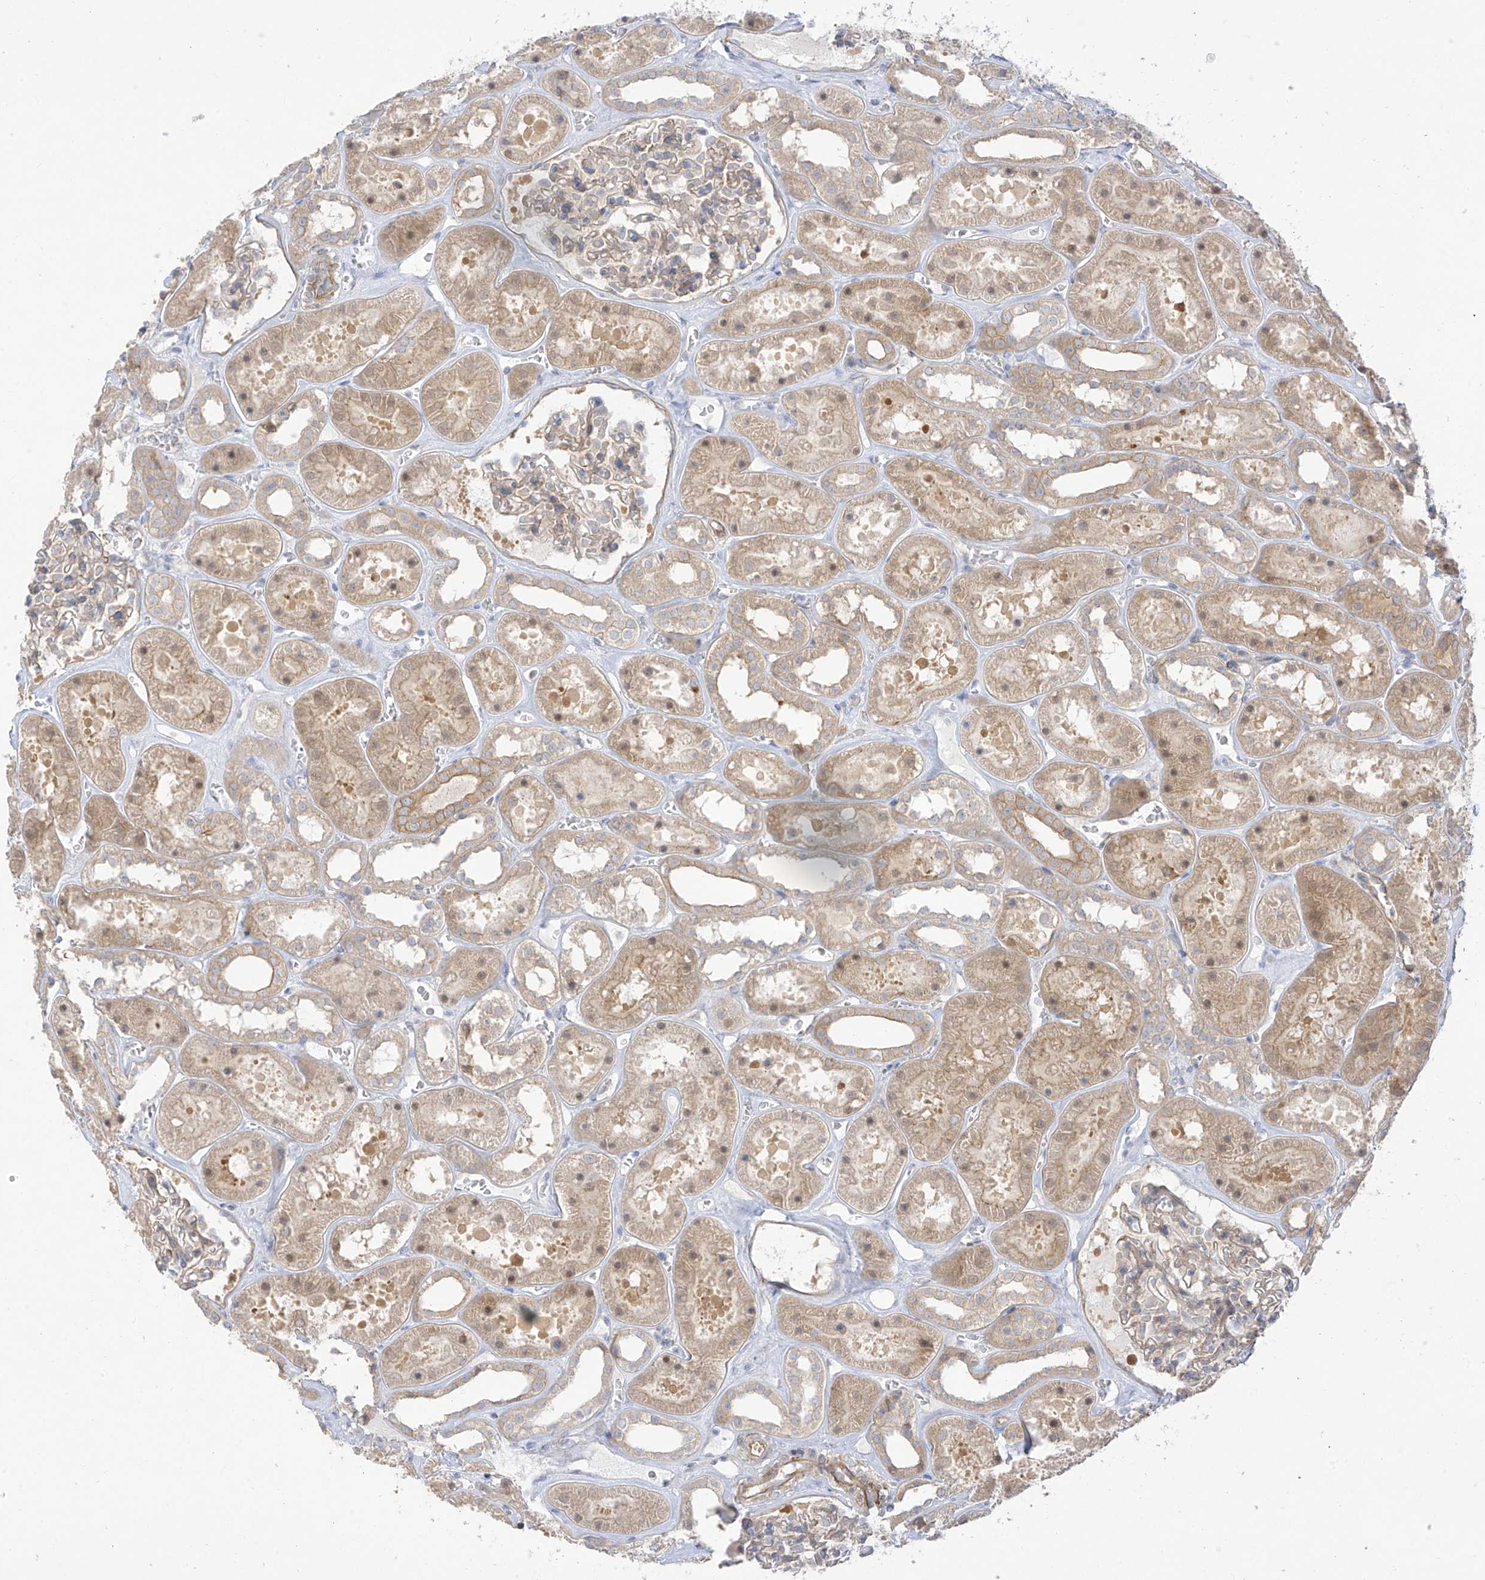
{"staining": {"intensity": "weak", "quantity": "25%-75%", "location": "cytoplasmic/membranous"}, "tissue": "kidney", "cell_type": "Cells in glomeruli", "image_type": "normal", "snomed": [{"axis": "morphology", "description": "Normal tissue, NOS"}, {"axis": "topography", "description": "Kidney"}], "caption": "High-power microscopy captured an immunohistochemistry (IHC) micrograph of benign kidney, revealing weak cytoplasmic/membranous positivity in approximately 25%-75% of cells in glomeruli. (DAB IHC with brightfield microscopy, high magnification).", "gene": "EIPR1", "patient": {"sex": "female", "age": 41}}